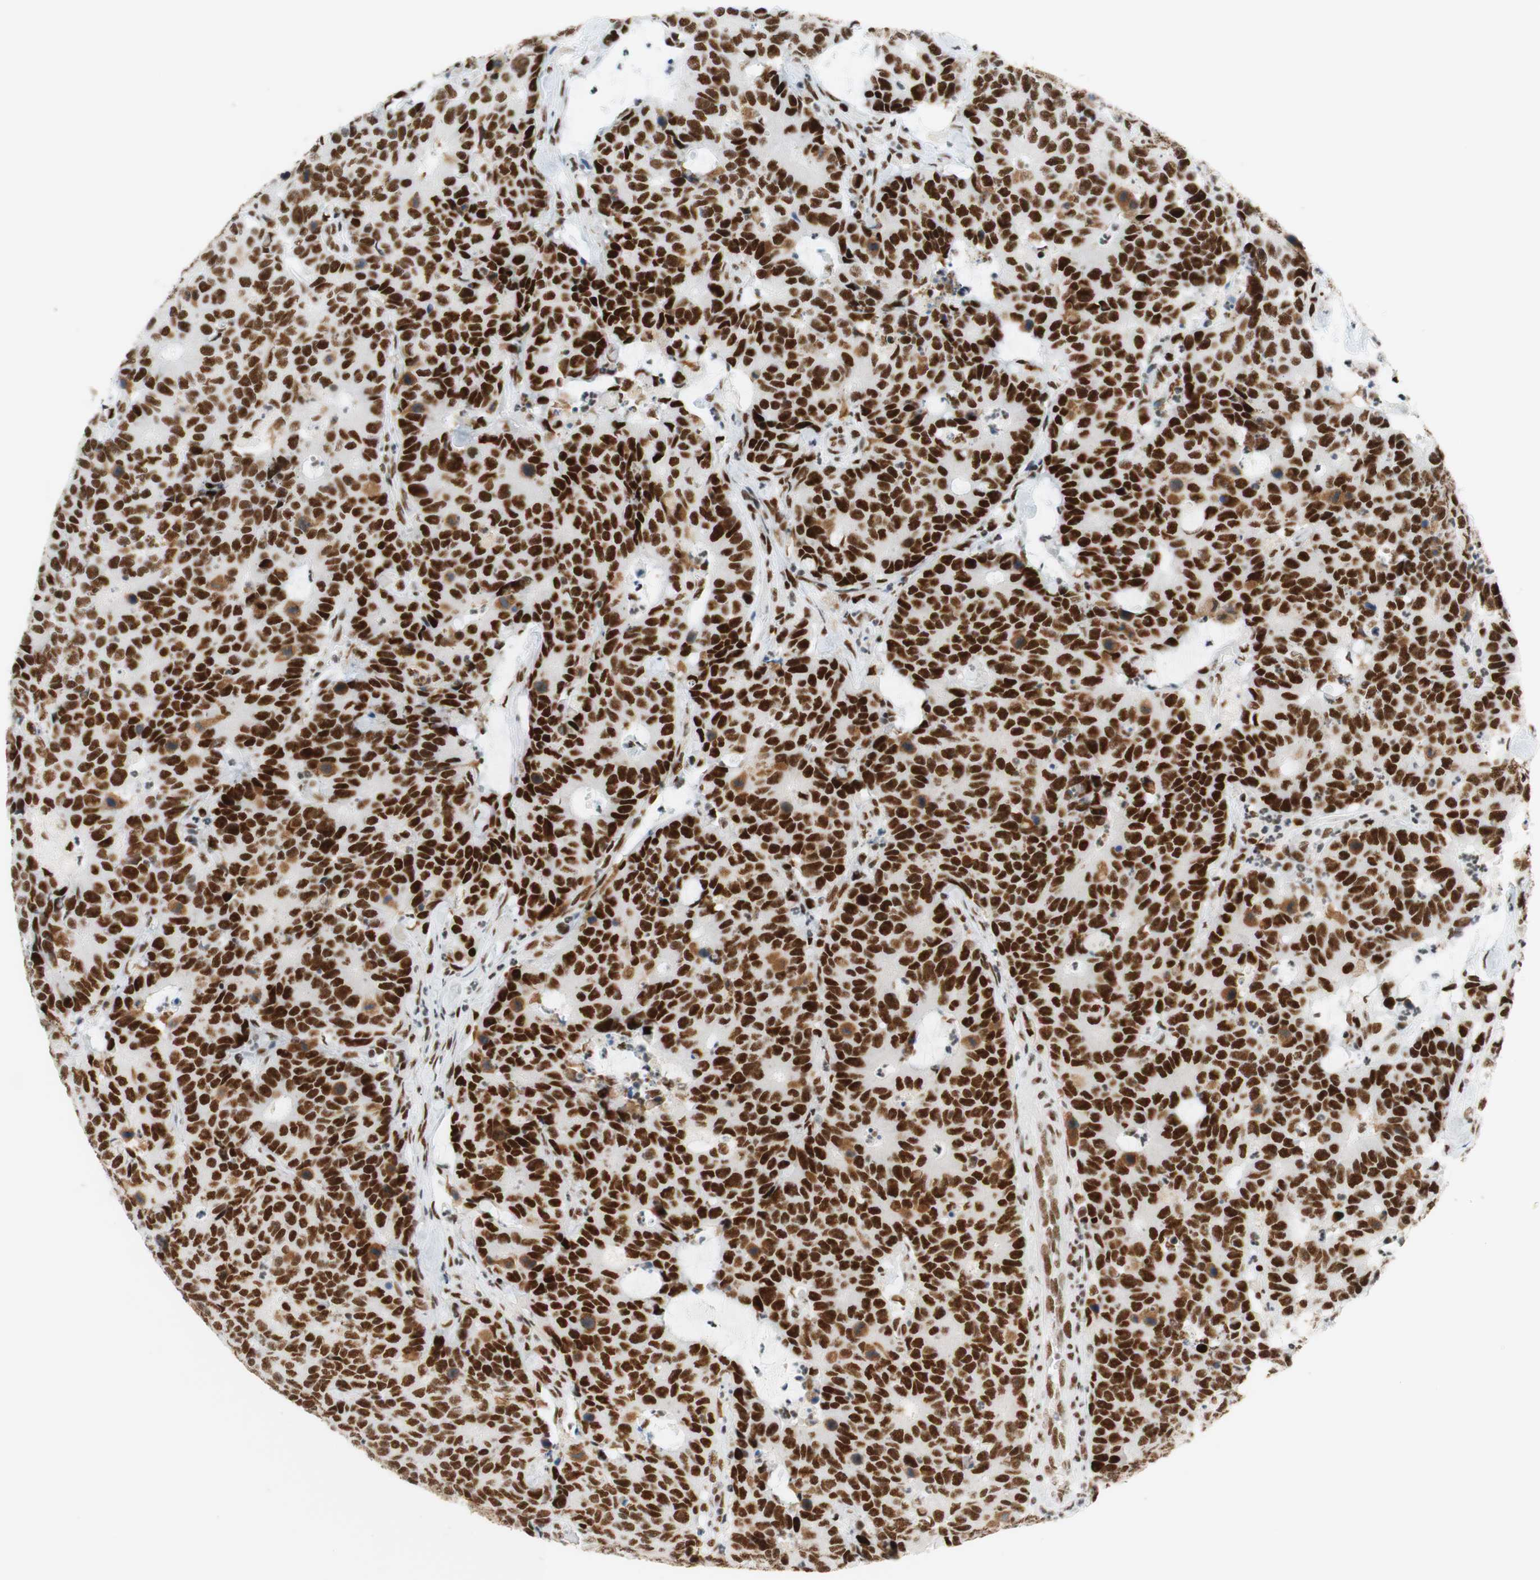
{"staining": {"intensity": "strong", "quantity": ">75%", "location": "nuclear"}, "tissue": "colorectal cancer", "cell_type": "Tumor cells", "image_type": "cancer", "snomed": [{"axis": "morphology", "description": "Adenocarcinoma, NOS"}, {"axis": "topography", "description": "Colon"}], "caption": "Colorectal adenocarcinoma was stained to show a protein in brown. There is high levels of strong nuclear positivity in approximately >75% of tumor cells.", "gene": "RNF20", "patient": {"sex": "female", "age": 86}}